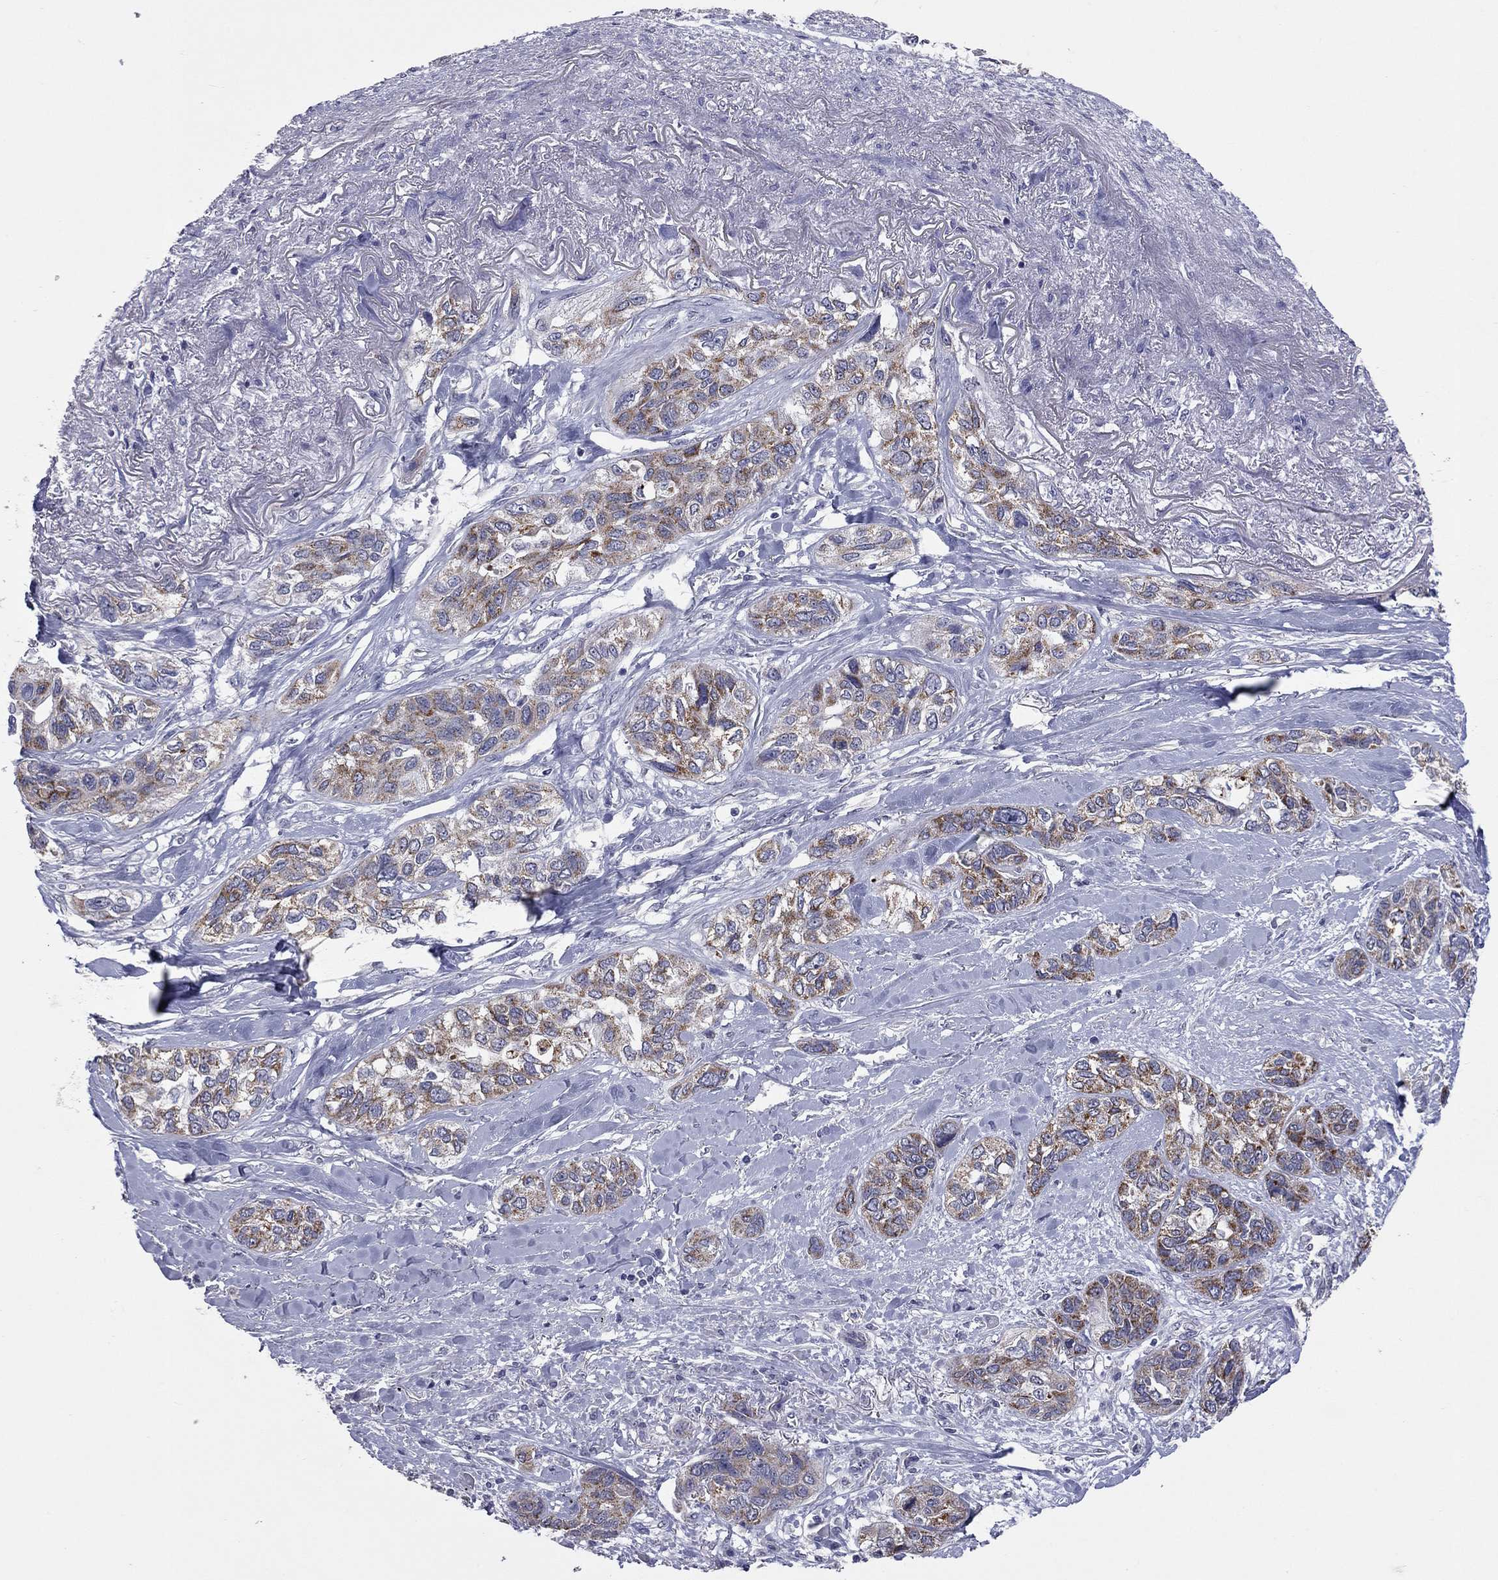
{"staining": {"intensity": "strong", "quantity": ">75%", "location": "cytoplasmic/membranous"}, "tissue": "lung cancer", "cell_type": "Tumor cells", "image_type": "cancer", "snomed": [{"axis": "morphology", "description": "Squamous cell carcinoma, NOS"}, {"axis": "topography", "description": "Lung"}], "caption": "Strong cytoplasmic/membranous staining is present in approximately >75% of tumor cells in lung cancer (squamous cell carcinoma). (IHC, brightfield microscopy, high magnification).", "gene": "SHOC2", "patient": {"sex": "female", "age": 70}}